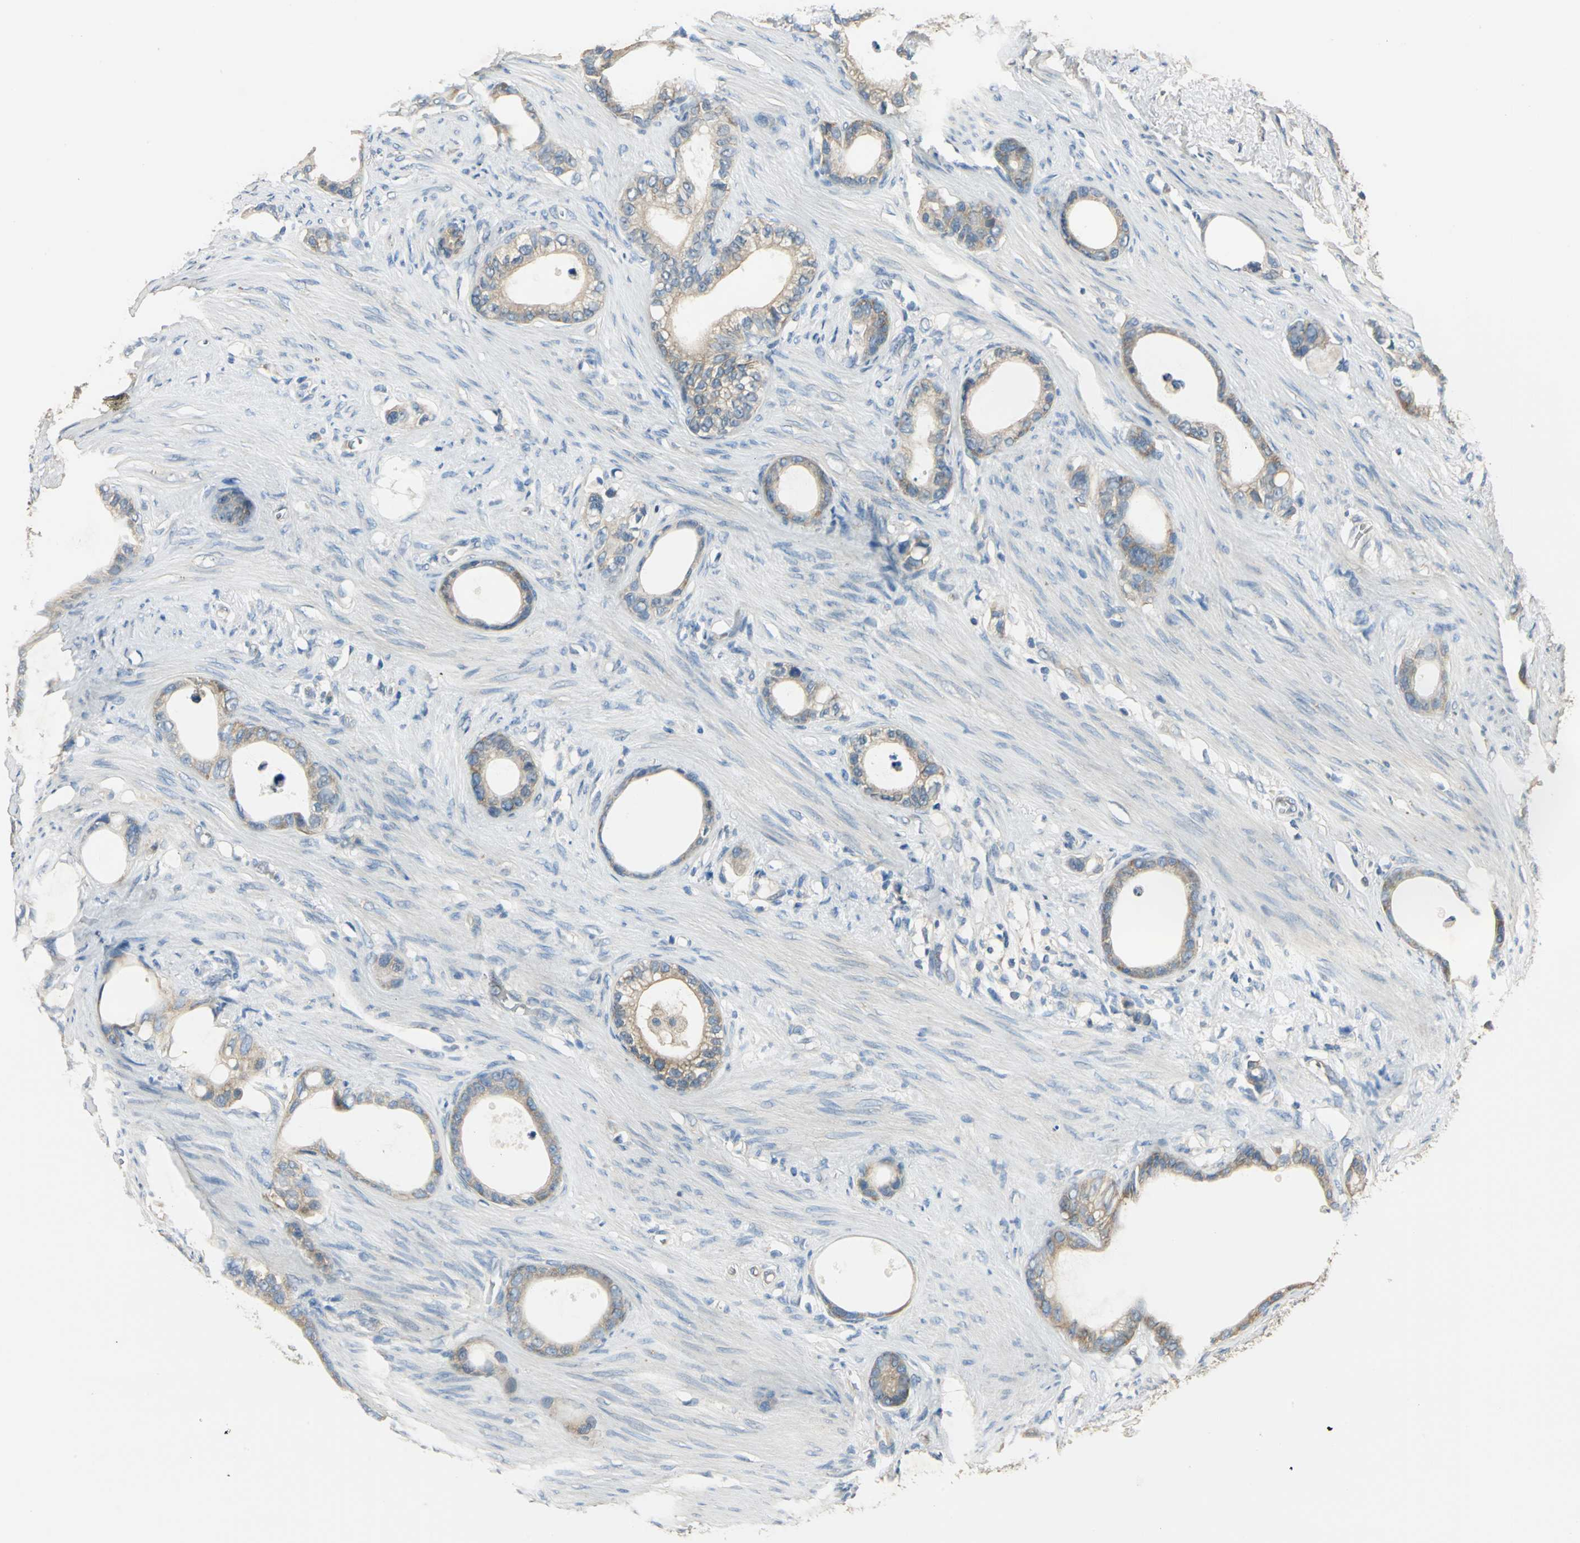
{"staining": {"intensity": "moderate", "quantity": ">75%", "location": "cytoplasmic/membranous"}, "tissue": "stomach cancer", "cell_type": "Tumor cells", "image_type": "cancer", "snomed": [{"axis": "morphology", "description": "Adenocarcinoma, NOS"}, {"axis": "topography", "description": "Stomach"}], "caption": "Immunohistochemistry histopathology image of adenocarcinoma (stomach) stained for a protein (brown), which shows medium levels of moderate cytoplasmic/membranous expression in about >75% of tumor cells.", "gene": "SHC2", "patient": {"sex": "female", "age": 75}}